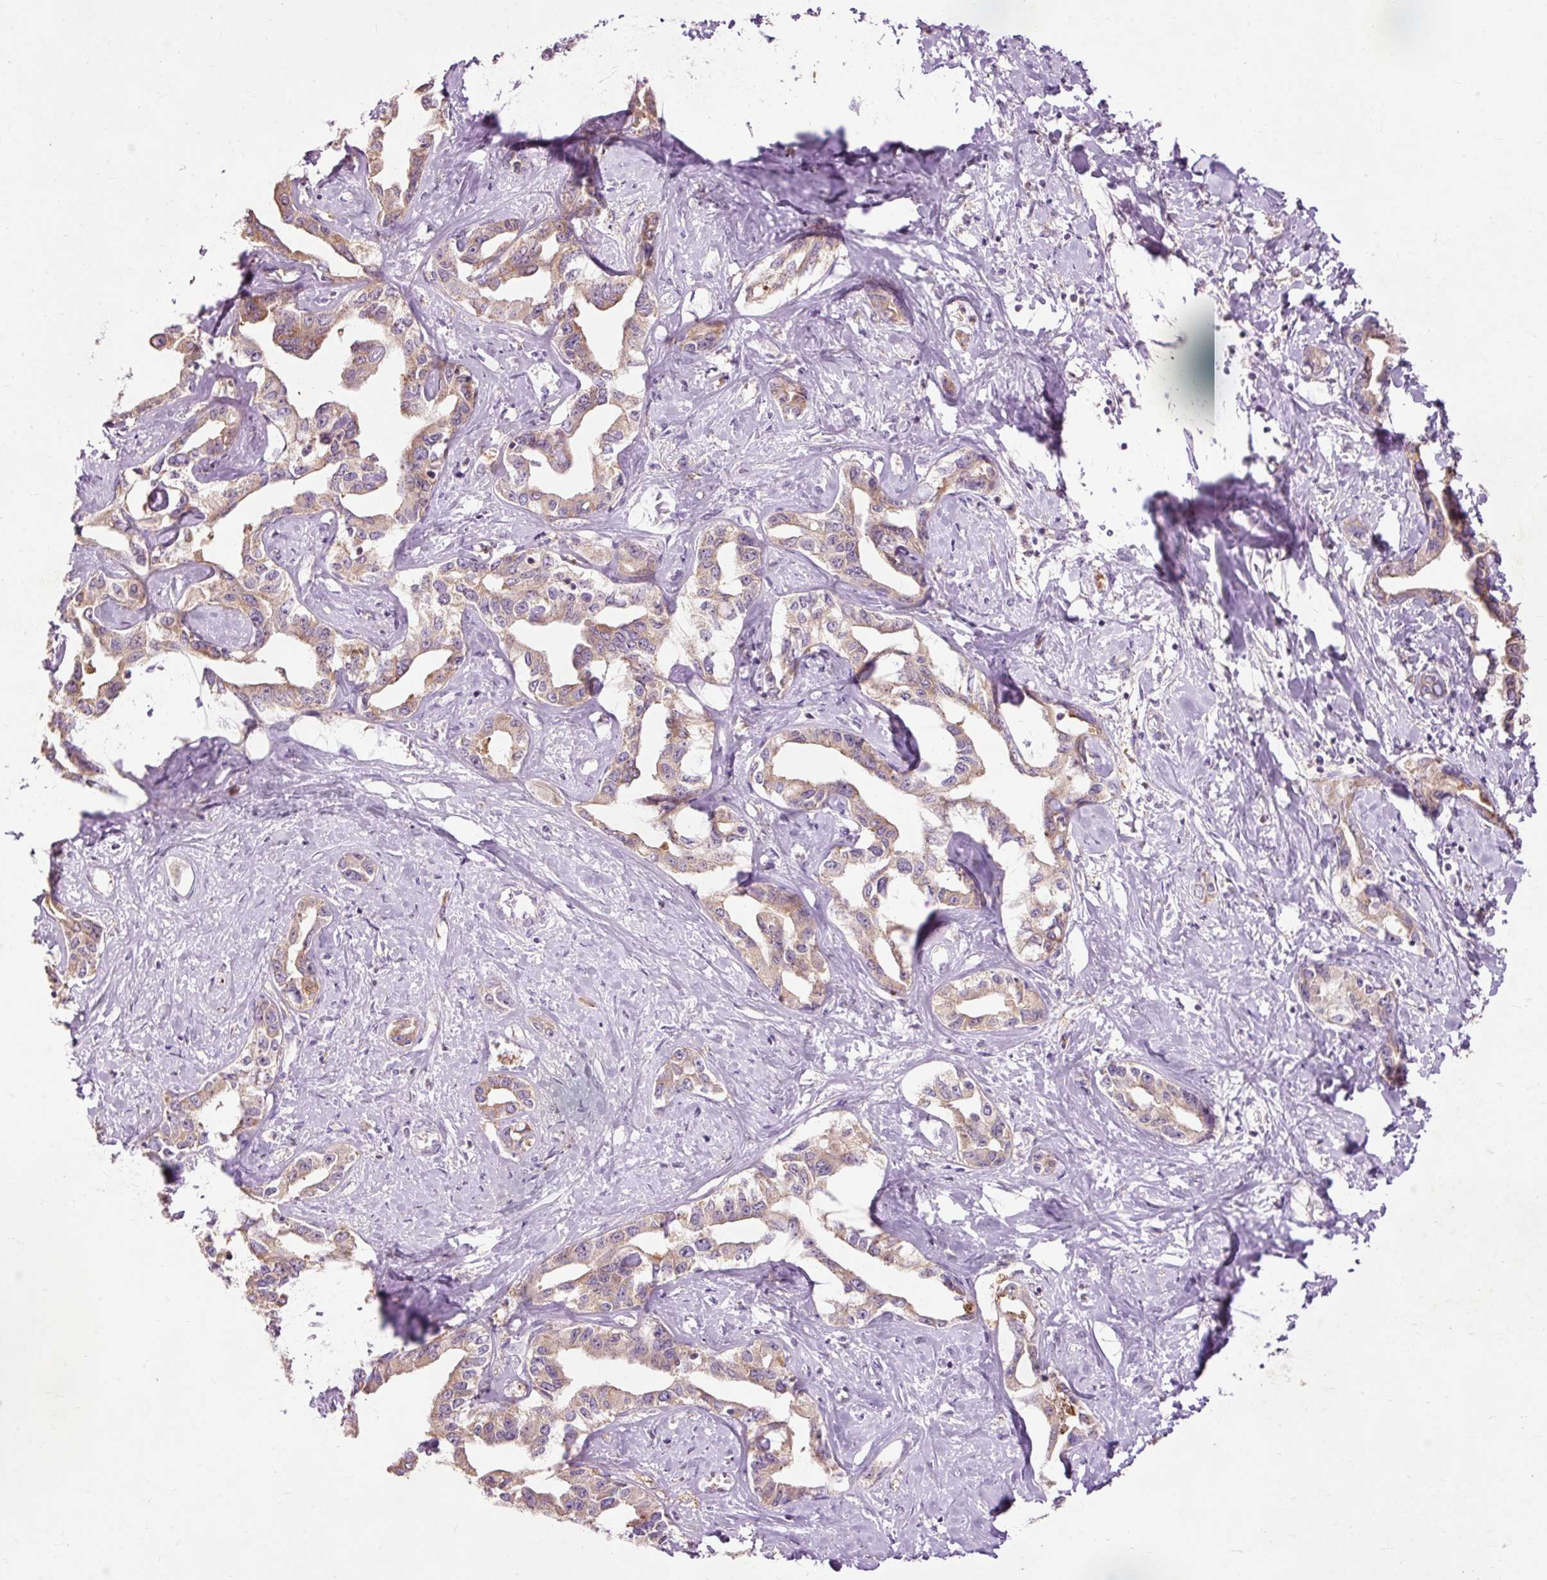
{"staining": {"intensity": "moderate", "quantity": ">75%", "location": "cytoplasmic/membranous"}, "tissue": "liver cancer", "cell_type": "Tumor cells", "image_type": "cancer", "snomed": [{"axis": "morphology", "description": "Cholangiocarcinoma"}, {"axis": "topography", "description": "Liver"}], "caption": "Tumor cells display moderate cytoplasmic/membranous expression in approximately >75% of cells in liver cancer (cholangiocarcinoma).", "gene": "PRDX5", "patient": {"sex": "male", "age": 59}}